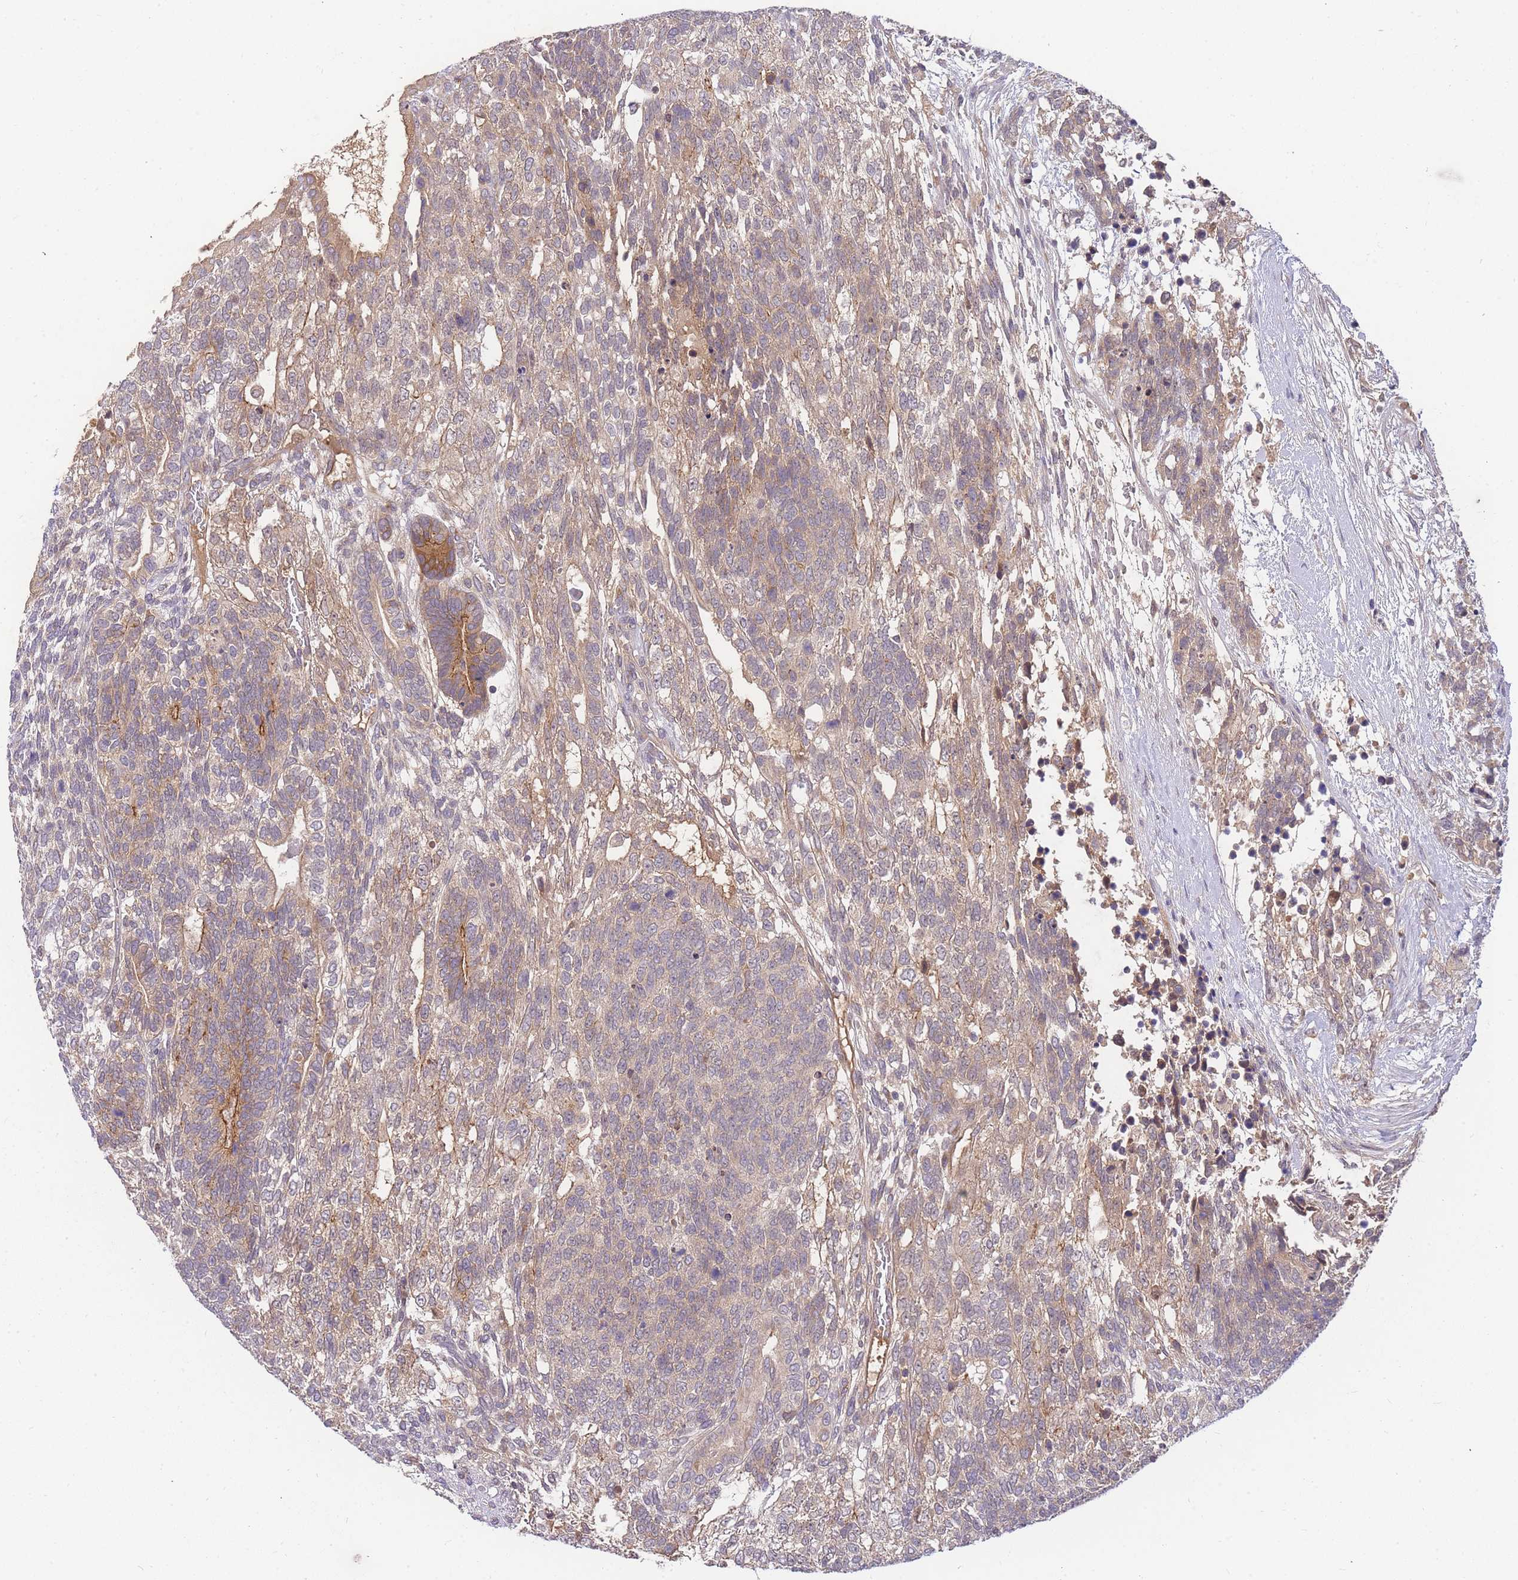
{"staining": {"intensity": "weak", "quantity": "25%-75%", "location": "cytoplasmic/membranous"}, "tissue": "testis cancer", "cell_type": "Tumor cells", "image_type": "cancer", "snomed": [{"axis": "morphology", "description": "Carcinoma, Embryonal, NOS"}, {"axis": "topography", "description": "Testis"}], "caption": "Immunohistochemical staining of testis cancer (embryonal carcinoma) shows weak cytoplasmic/membranous protein positivity in about 25%-75% of tumor cells. (DAB (3,3'-diaminobenzidine) = brown stain, brightfield microscopy at high magnification).", "gene": "ZNF577", "patient": {"sex": "male", "age": 23}}